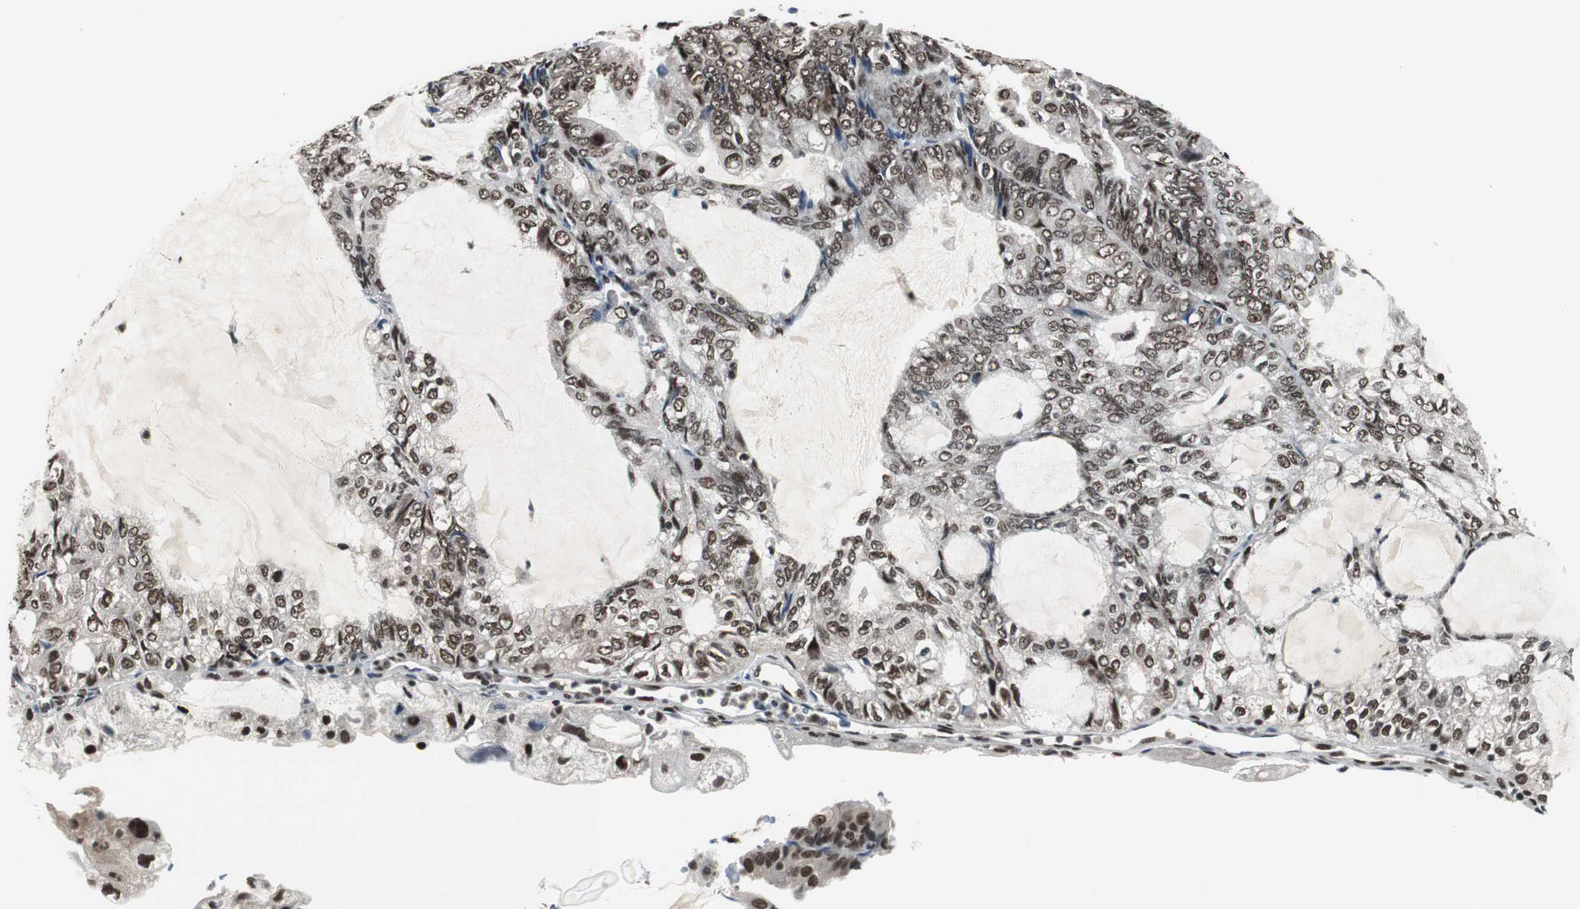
{"staining": {"intensity": "strong", "quantity": ">75%", "location": "nuclear"}, "tissue": "endometrial cancer", "cell_type": "Tumor cells", "image_type": "cancer", "snomed": [{"axis": "morphology", "description": "Adenocarcinoma, NOS"}, {"axis": "topography", "description": "Endometrium"}], "caption": "This is a micrograph of immunohistochemistry staining of endometrial cancer (adenocarcinoma), which shows strong positivity in the nuclear of tumor cells.", "gene": "CDK9", "patient": {"sex": "female", "age": 81}}